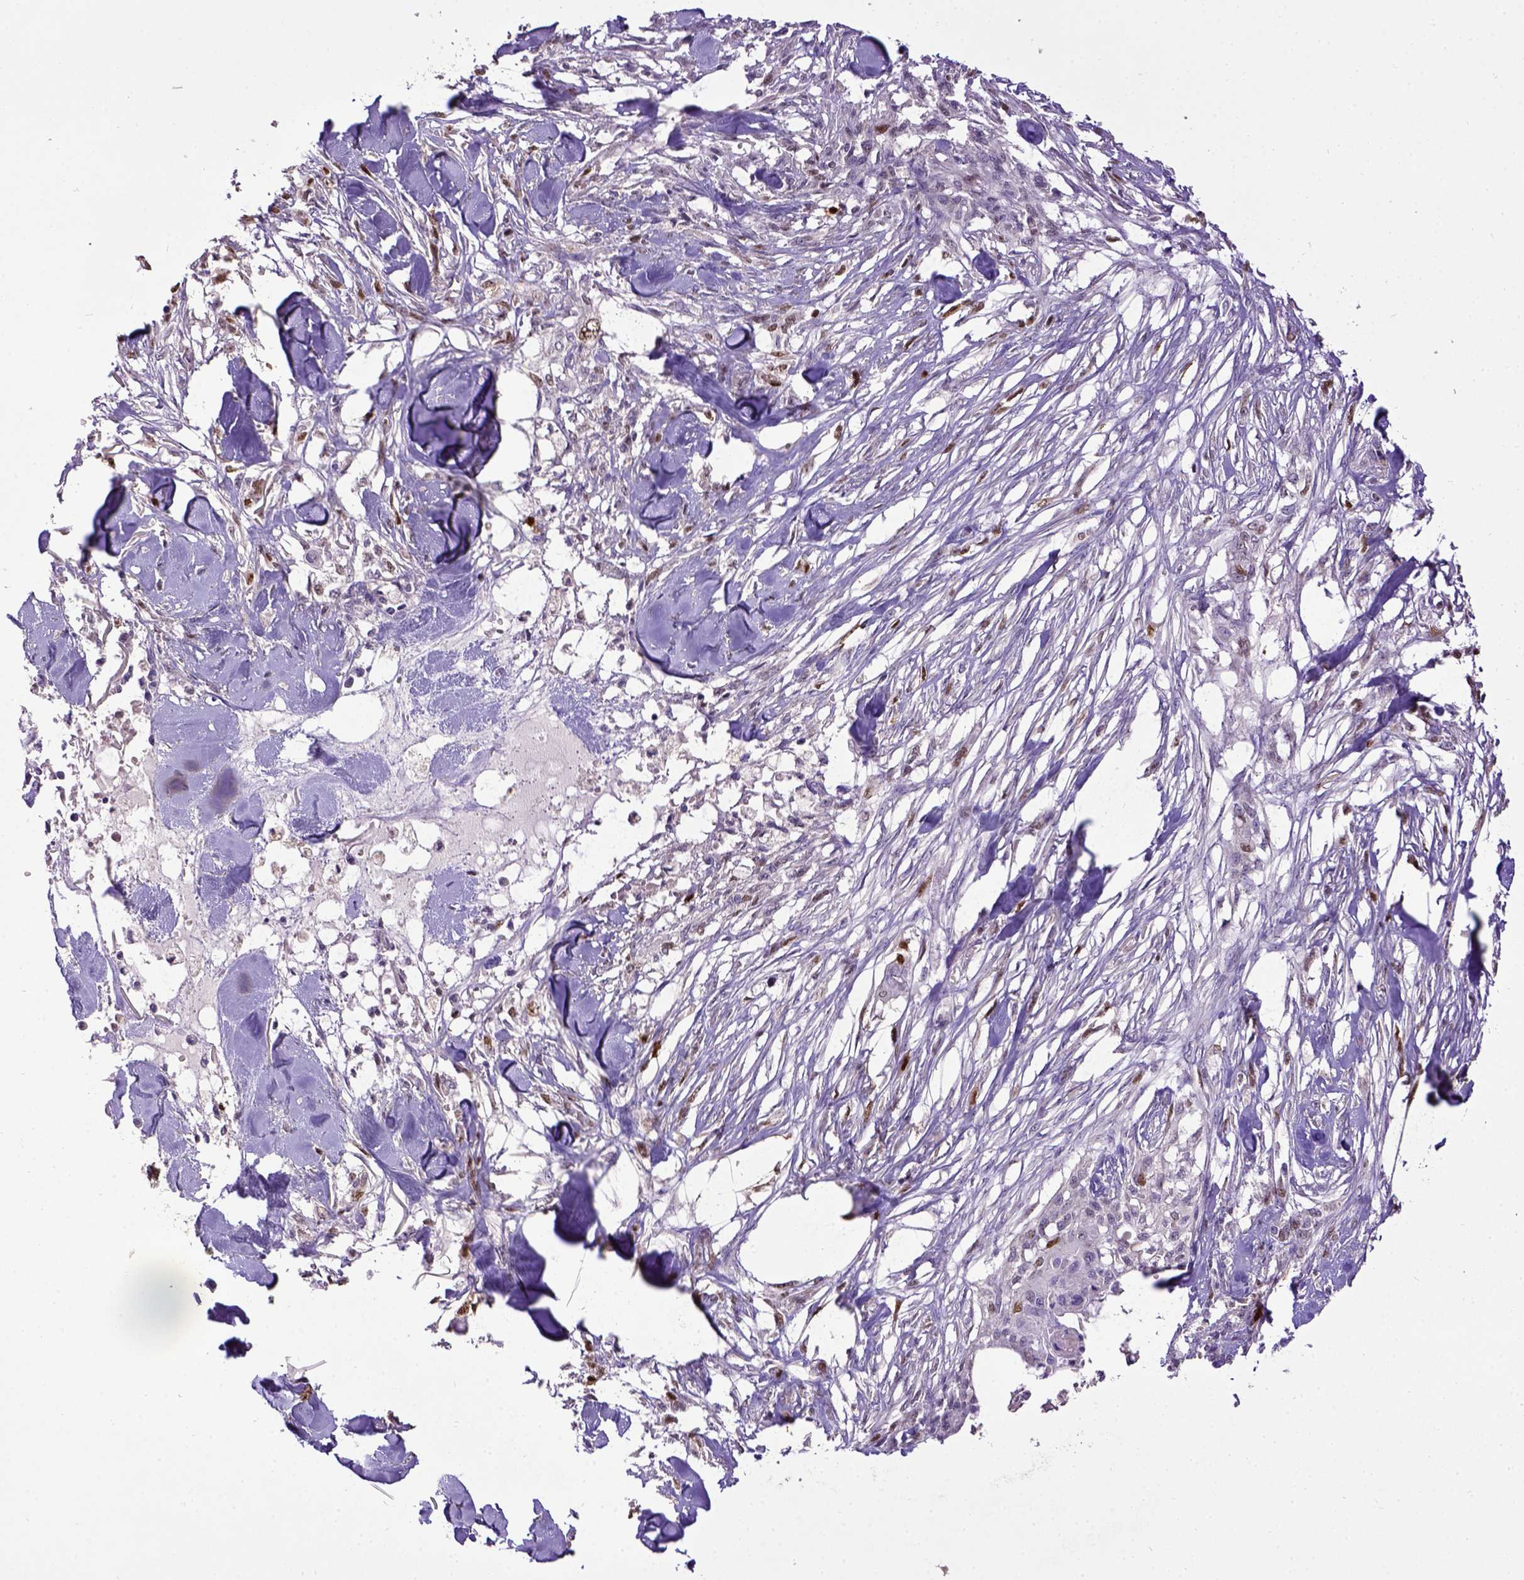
{"staining": {"intensity": "weak", "quantity": "<25%", "location": "nuclear"}, "tissue": "skin cancer", "cell_type": "Tumor cells", "image_type": "cancer", "snomed": [{"axis": "morphology", "description": "Squamous cell carcinoma, NOS"}, {"axis": "topography", "description": "Skin"}], "caption": "Immunohistochemistry histopathology image of neoplastic tissue: human squamous cell carcinoma (skin) stained with DAB (3,3'-diaminobenzidine) reveals no significant protein expression in tumor cells. (DAB IHC with hematoxylin counter stain).", "gene": "CDKN1A", "patient": {"sex": "female", "age": 59}}